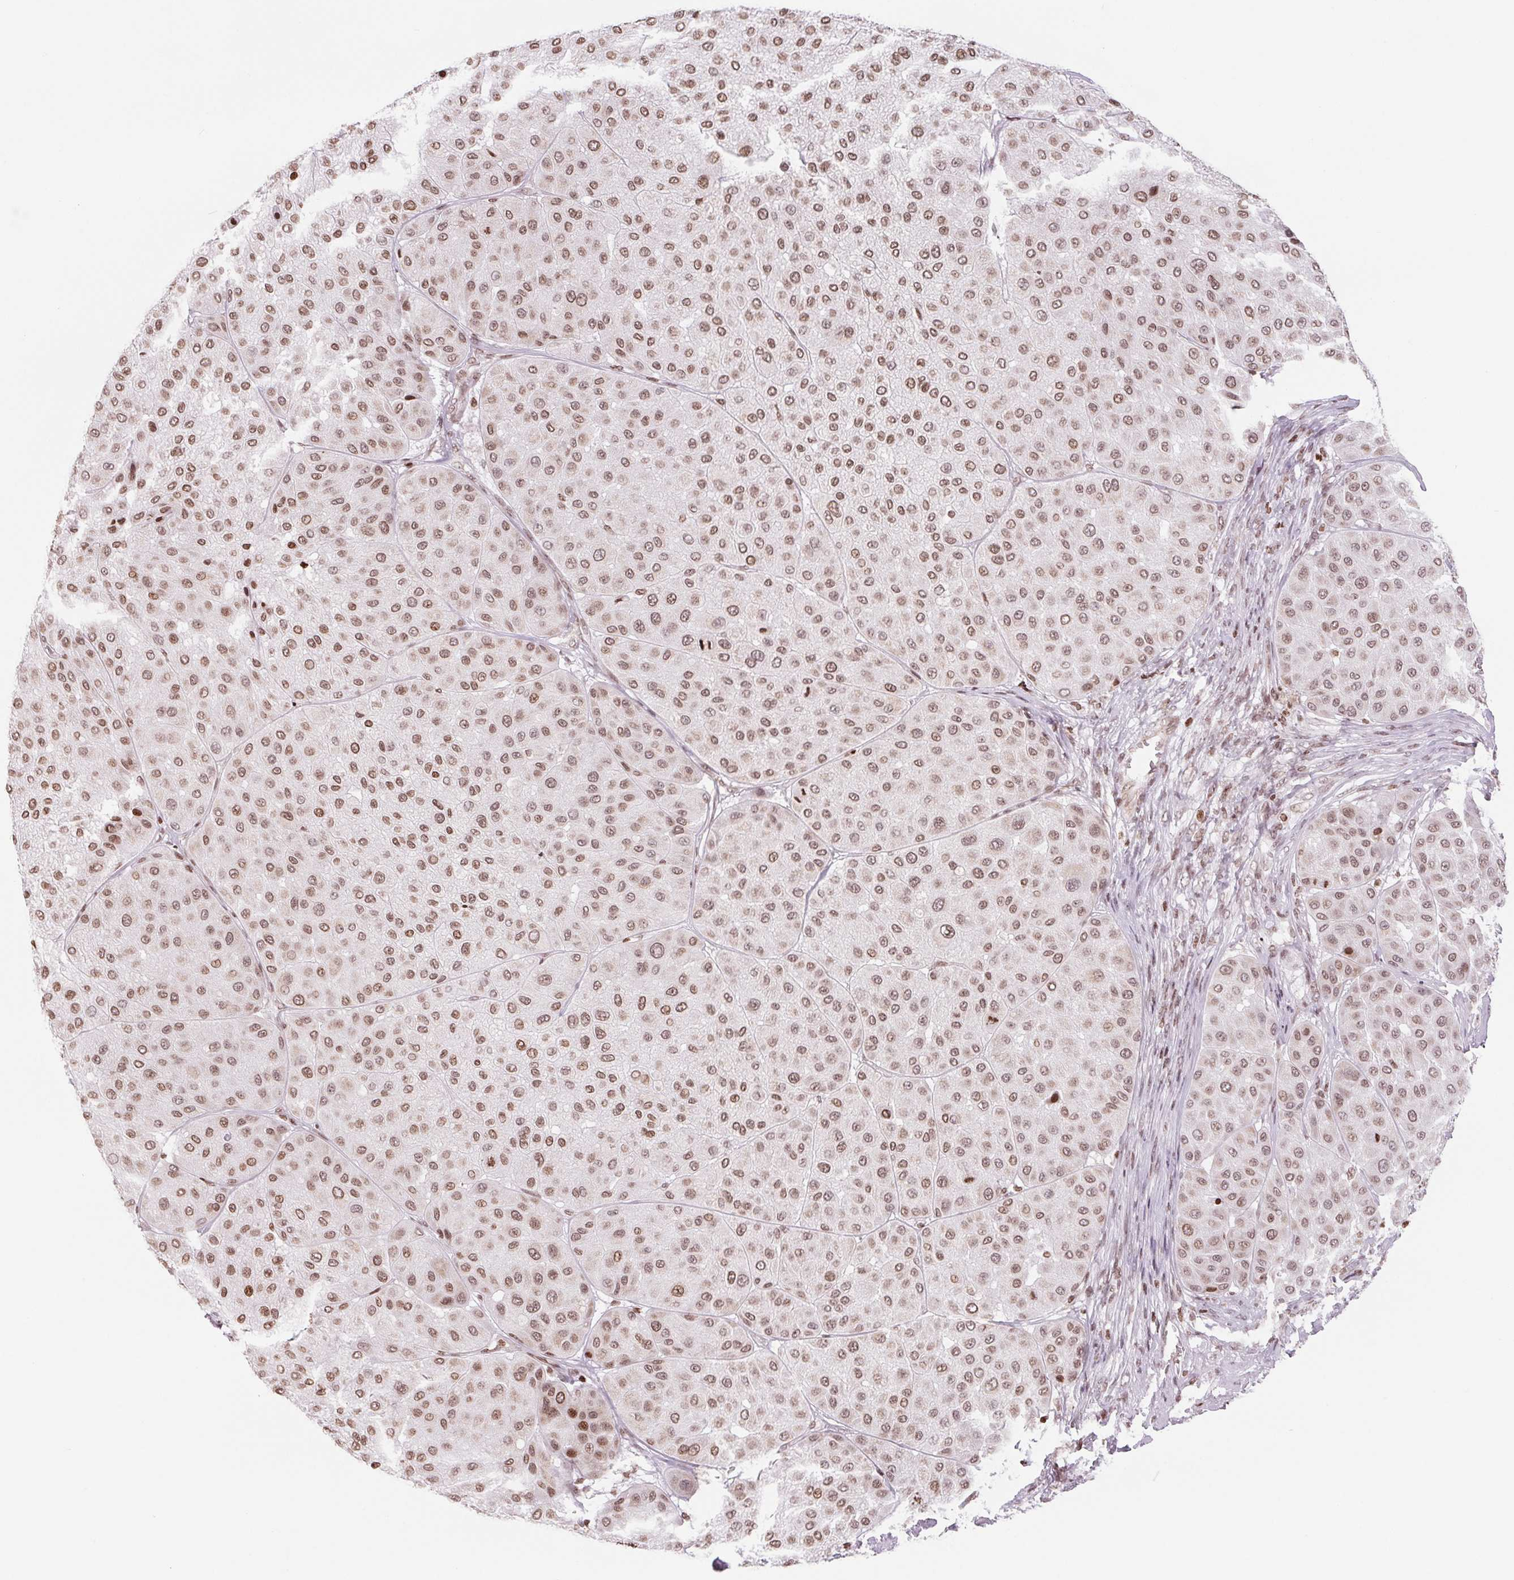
{"staining": {"intensity": "moderate", "quantity": ">75%", "location": "cytoplasmic/membranous,nuclear"}, "tissue": "melanoma", "cell_type": "Tumor cells", "image_type": "cancer", "snomed": [{"axis": "morphology", "description": "Malignant melanoma, Metastatic site"}, {"axis": "topography", "description": "Smooth muscle"}], "caption": "High-magnification brightfield microscopy of melanoma stained with DAB (3,3'-diaminobenzidine) (brown) and counterstained with hematoxylin (blue). tumor cells exhibit moderate cytoplasmic/membranous and nuclear positivity is identified in approximately>75% of cells.", "gene": "SMIM12", "patient": {"sex": "male", "age": 41}}